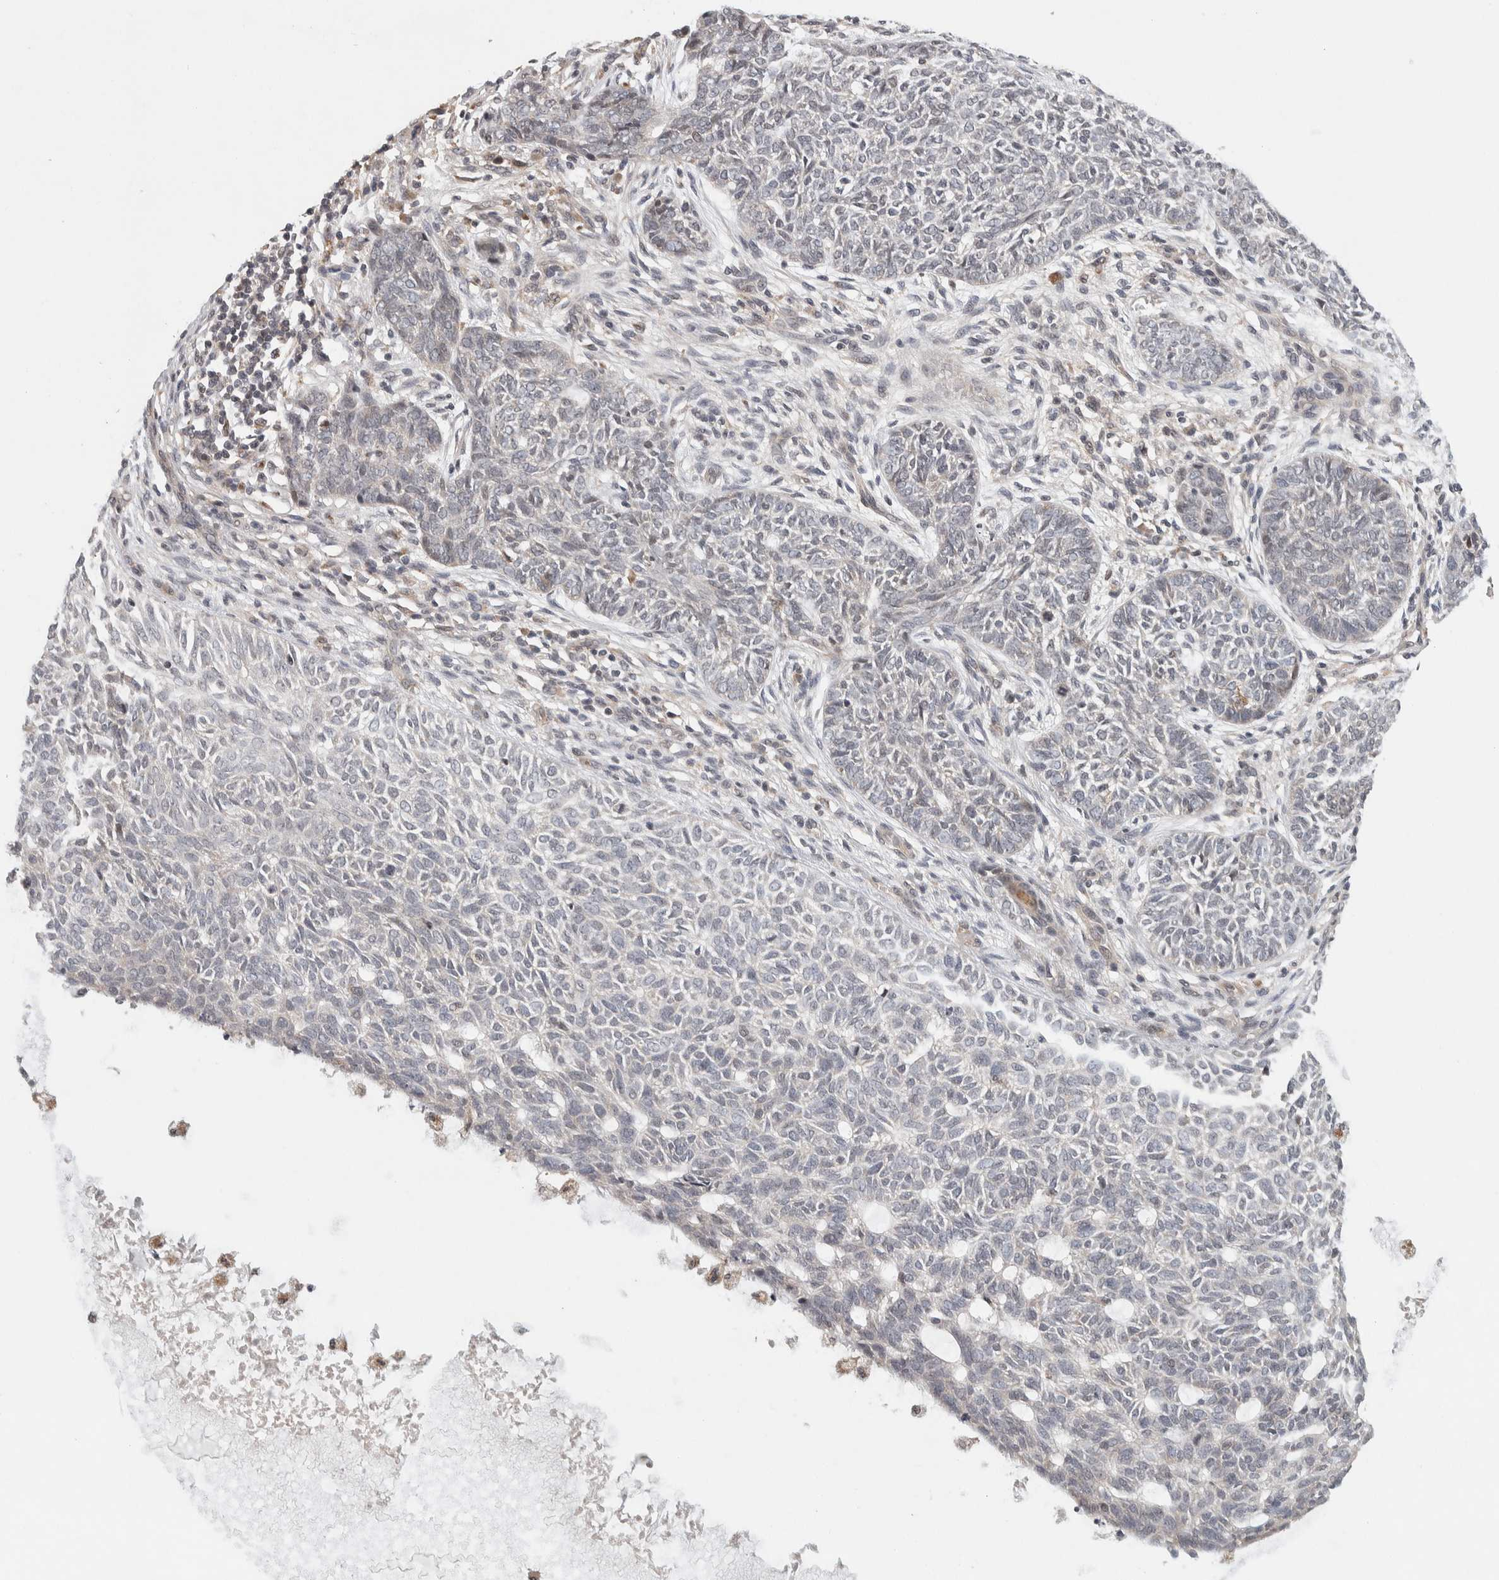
{"staining": {"intensity": "negative", "quantity": "none", "location": "none"}, "tissue": "skin cancer", "cell_type": "Tumor cells", "image_type": "cancer", "snomed": [{"axis": "morphology", "description": "Basal cell carcinoma"}, {"axis": "topography", "description": "Skin"}], "caption": "Basal cell carcinoma (skin) stained for a protein using immunohistochemistry exhibits no expression tumor cells.", "gene": "KCNK1", "patient": {"sex": "male", "age": 87}}